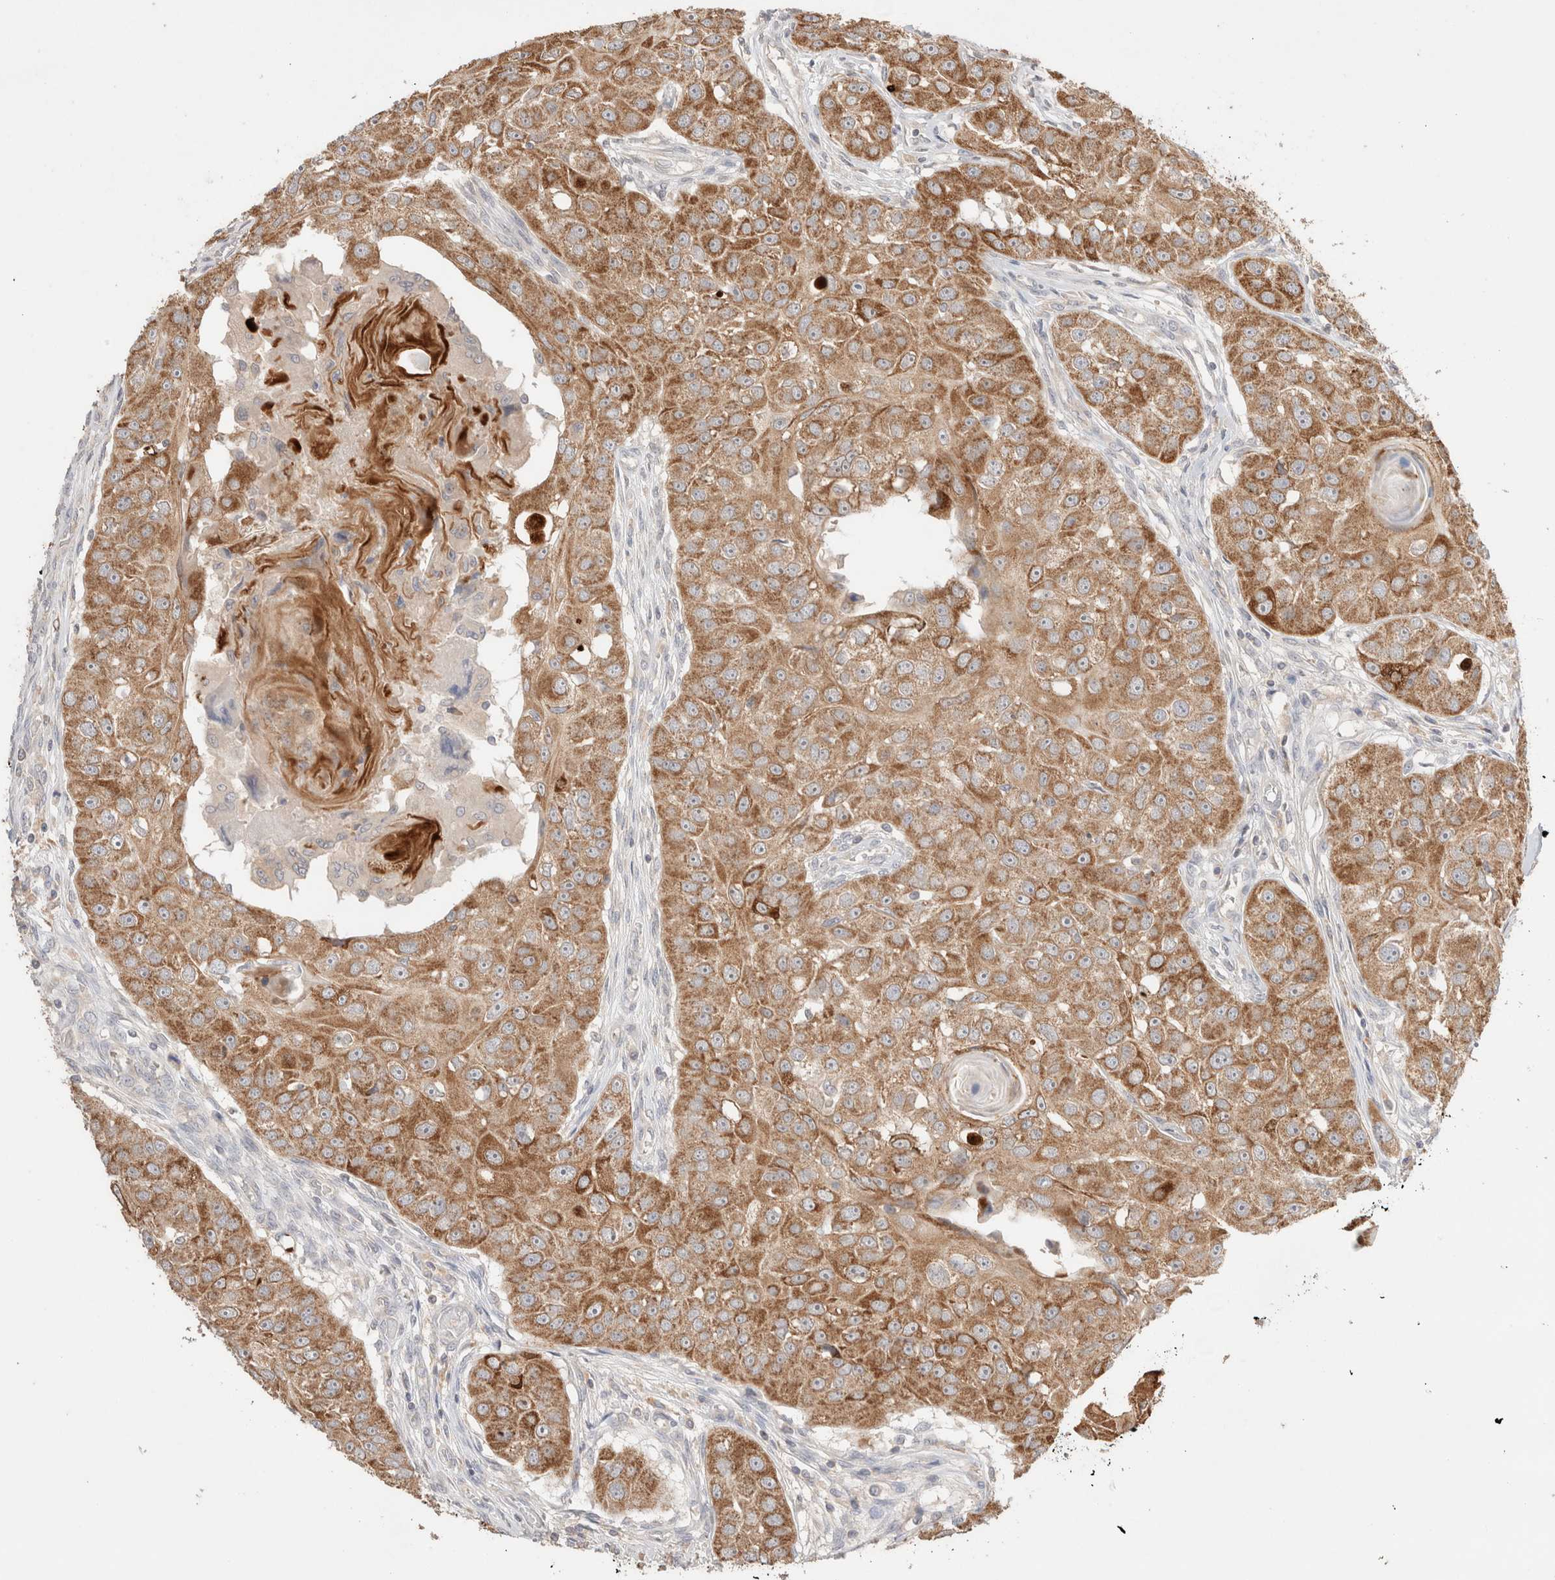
{"staining": {"intensity": "strong", "quantity": ">75%", "location": "cytoplasmic/membranous"}, "tissue": "head and neck cancer", "cell_type": "Tumor cells", "image_type": "cancer", "snomed": [{"axis": "morphology", "description": "Normal tissue, NOS"}, {"axis": "morphology", "description": "Squamous cell carcinoma, NOS"}, {"axis": "topography", "description": "Skeletal muscle"}, {"axis": "topography", "description": "Head-Neck"}], "caption": "Immunohistochemical staining of head and neck cancer (squamous cell carcinoma) displays high levels of strong cytoplasmic/membranous protein staining in about >75% of tumor cells.", "gene": "TRIM41", "patient": {"sex": "male", "age": 51}}